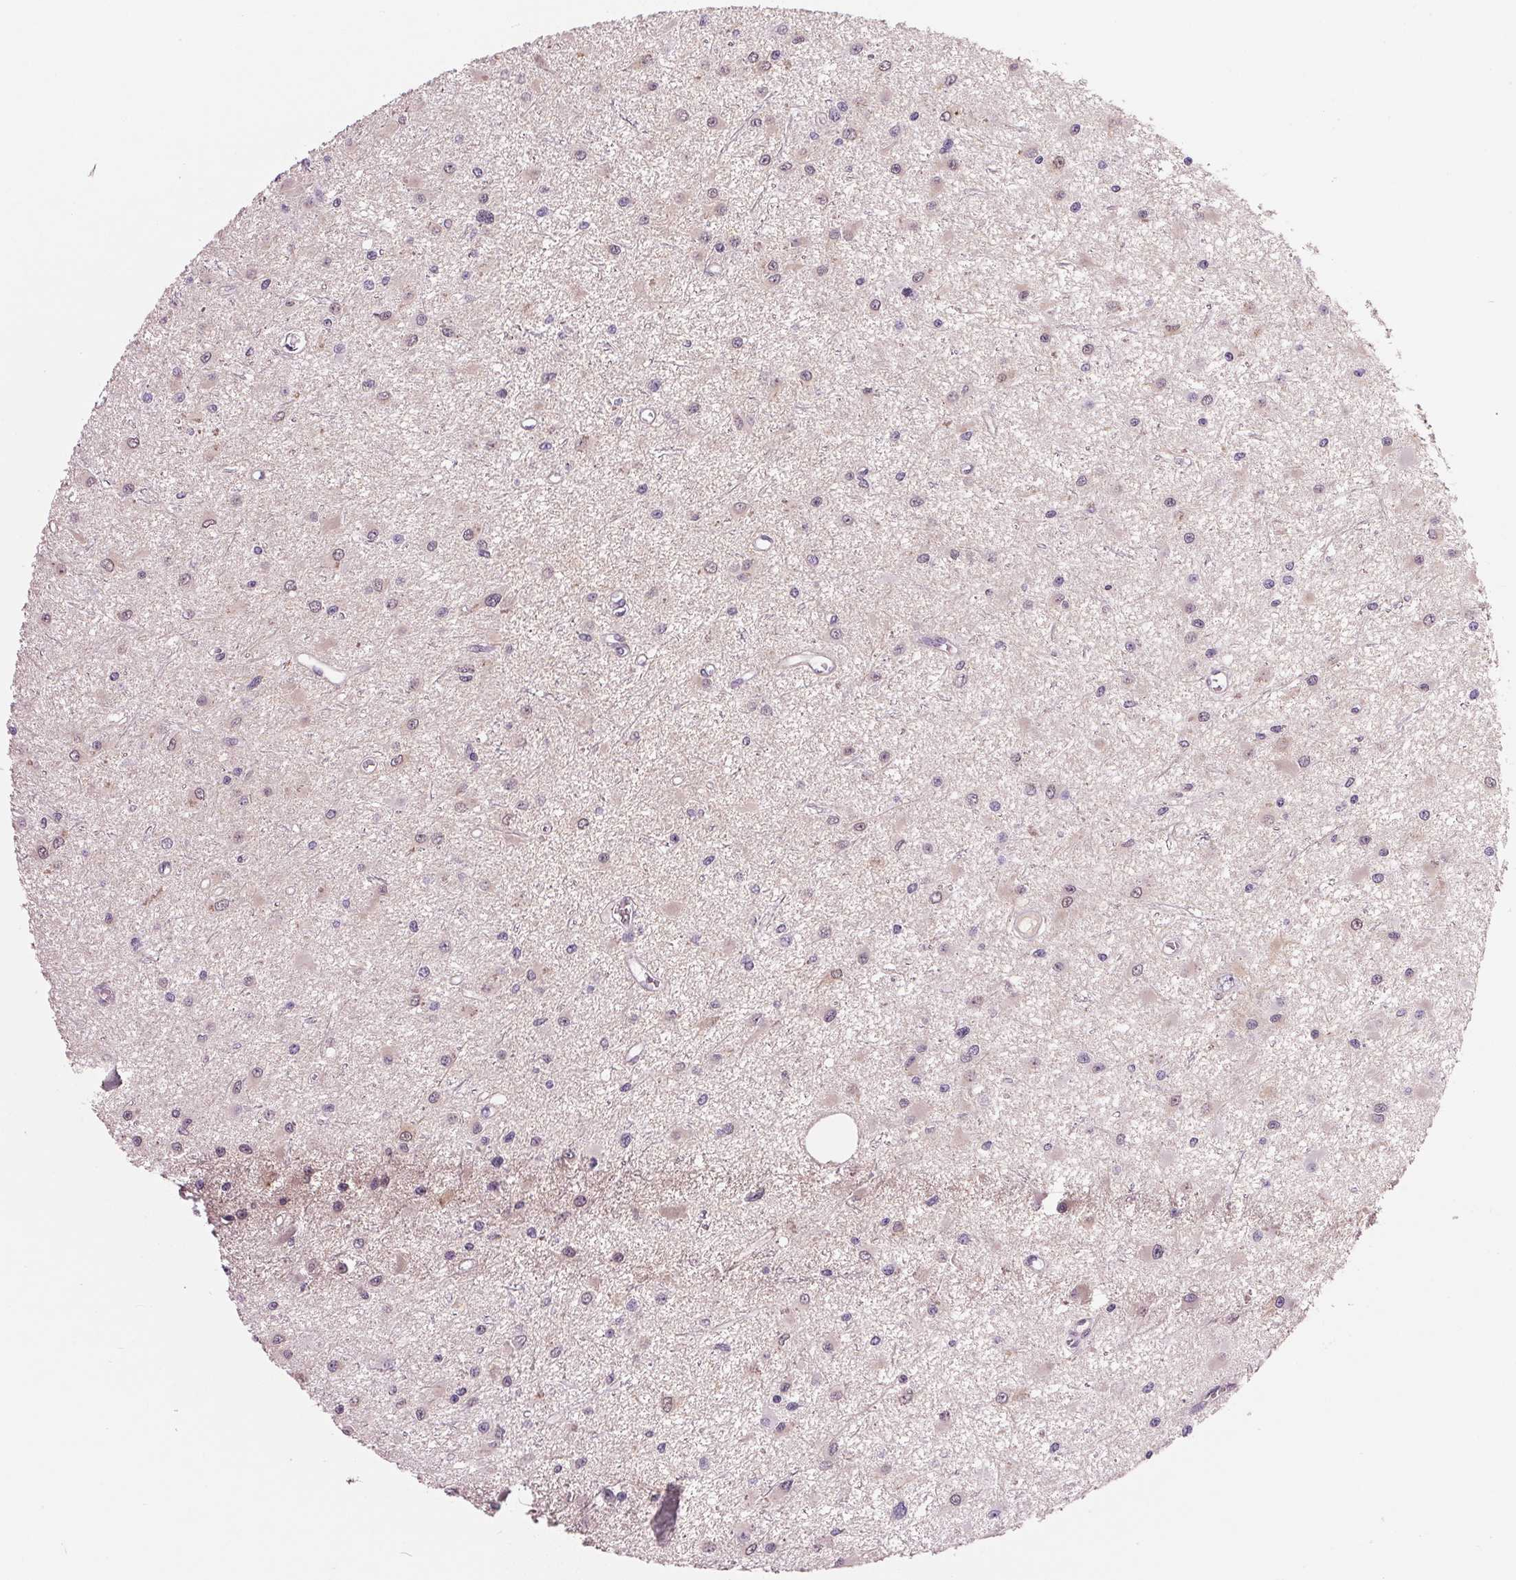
{"staining": {"intensity": "negative", "quantity": "none", "location": "none"}, "tissue": "glioma", "cell_type": "Tumor cells", "image_type": "cancer", "snomed": [{"axis": "morphology", "description": "Glioma, malignant, High grade"}, {"axis": "topography", "description": "Brain"}], "caption": "This is a photomicrograph of immunohistochemistry staining of high-grade glioma (malignant), which shows no positivity in tumor cells.", "gene": "PPP1R1A", "patient": {"sex": "male", "age": 54}}